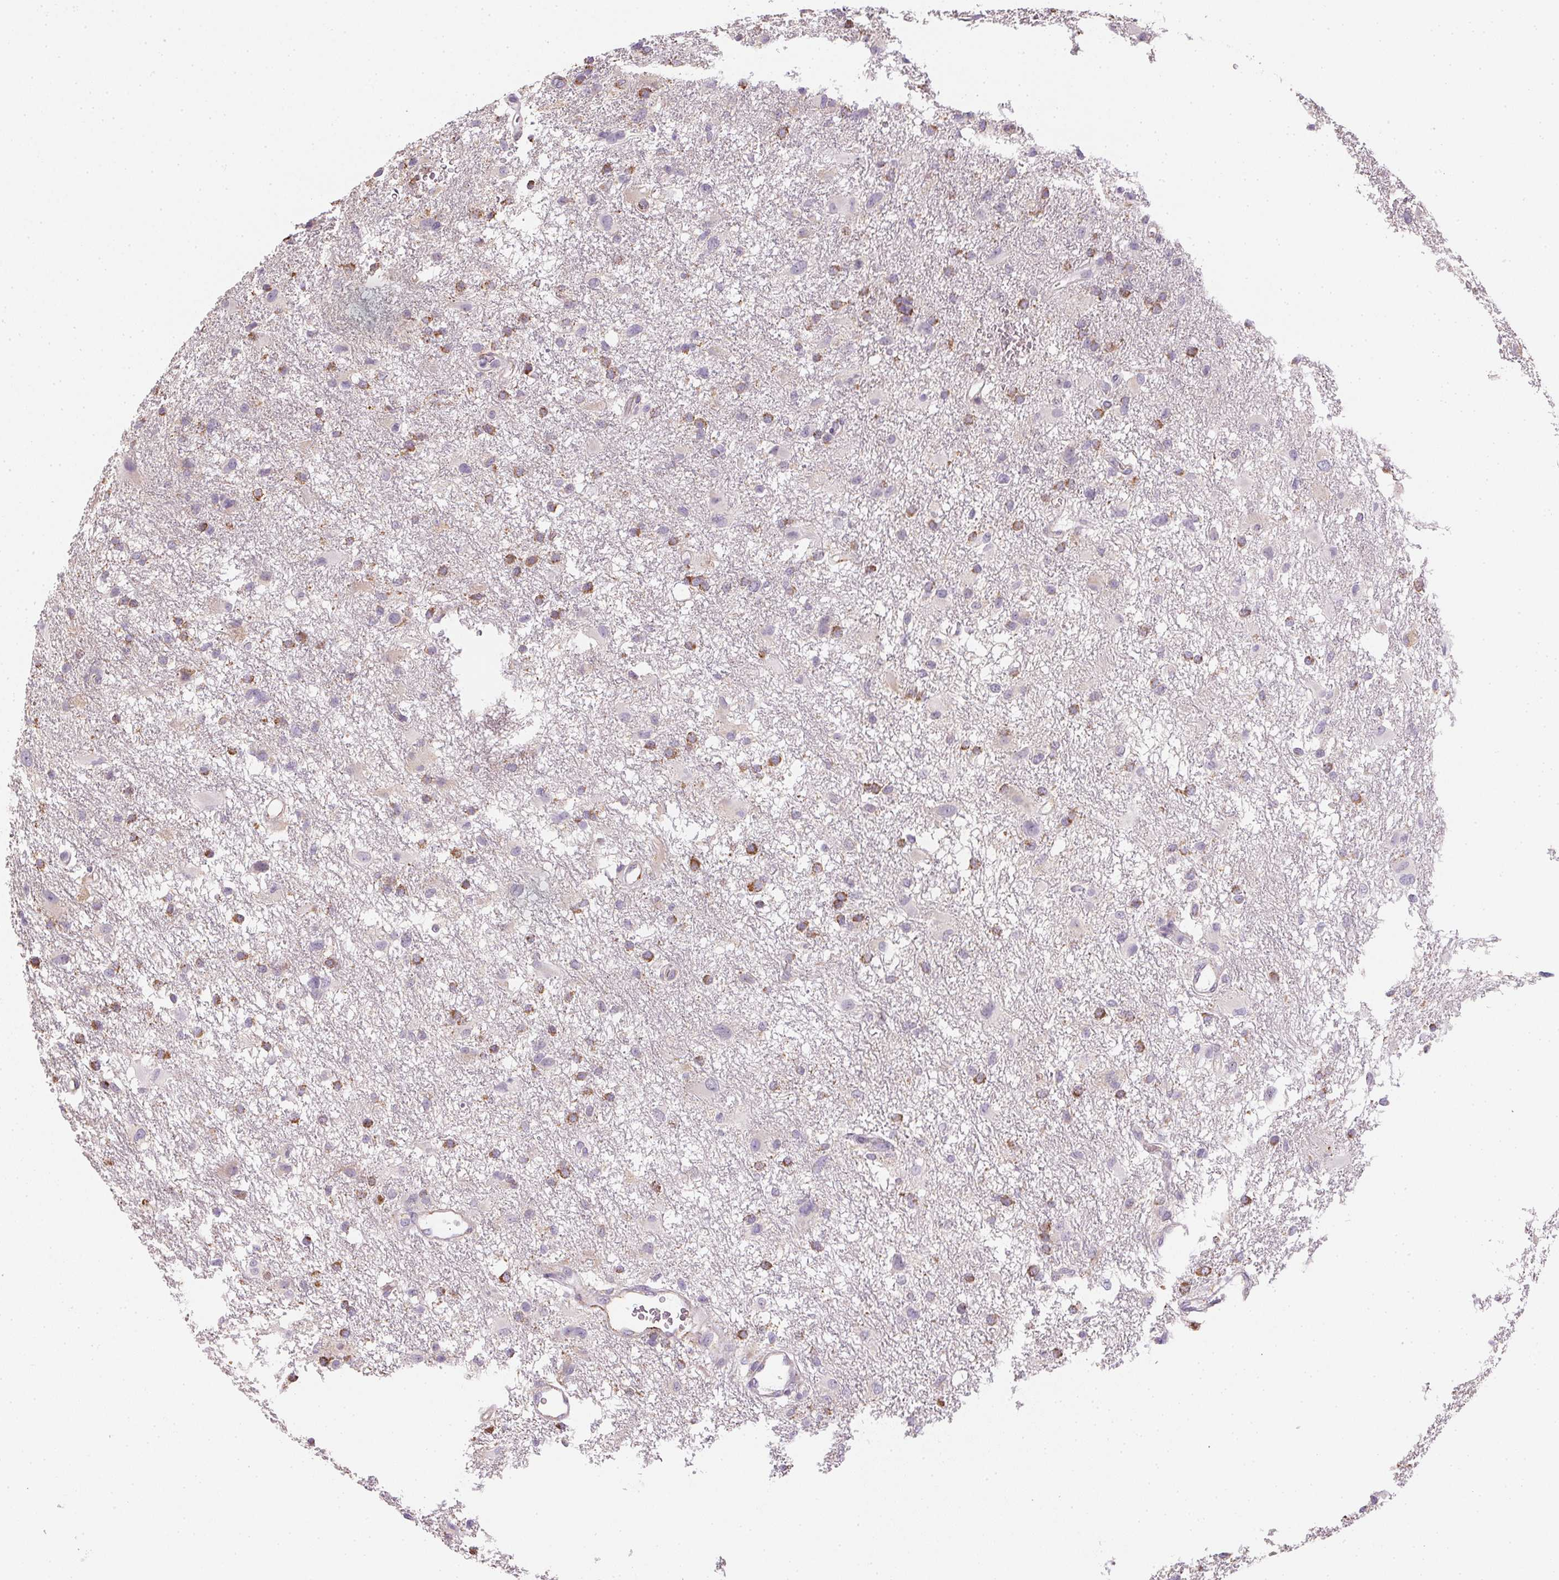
{"staining": {"intensity": "strong", "quantity": "25%-75%", "location": "cytoplasmic/membranous"}, "tissue": "glioma", "cell_type": "Tumor cells", "image_type": "cancer", "snomed": [{"axis": "morphology", "description": "Glioma, malignant, High grade"}, {"axis": "topography", "description": "Brain"}], "caption": "Approximately 25%-75% of tumor cells in human glioma demonstrate strong cytoplasmic/membranous protein positivity as visualized by brown immunohistochemical staining.", "gene": "SMYD1", "patient": {"sex": "male", "age": 53}}